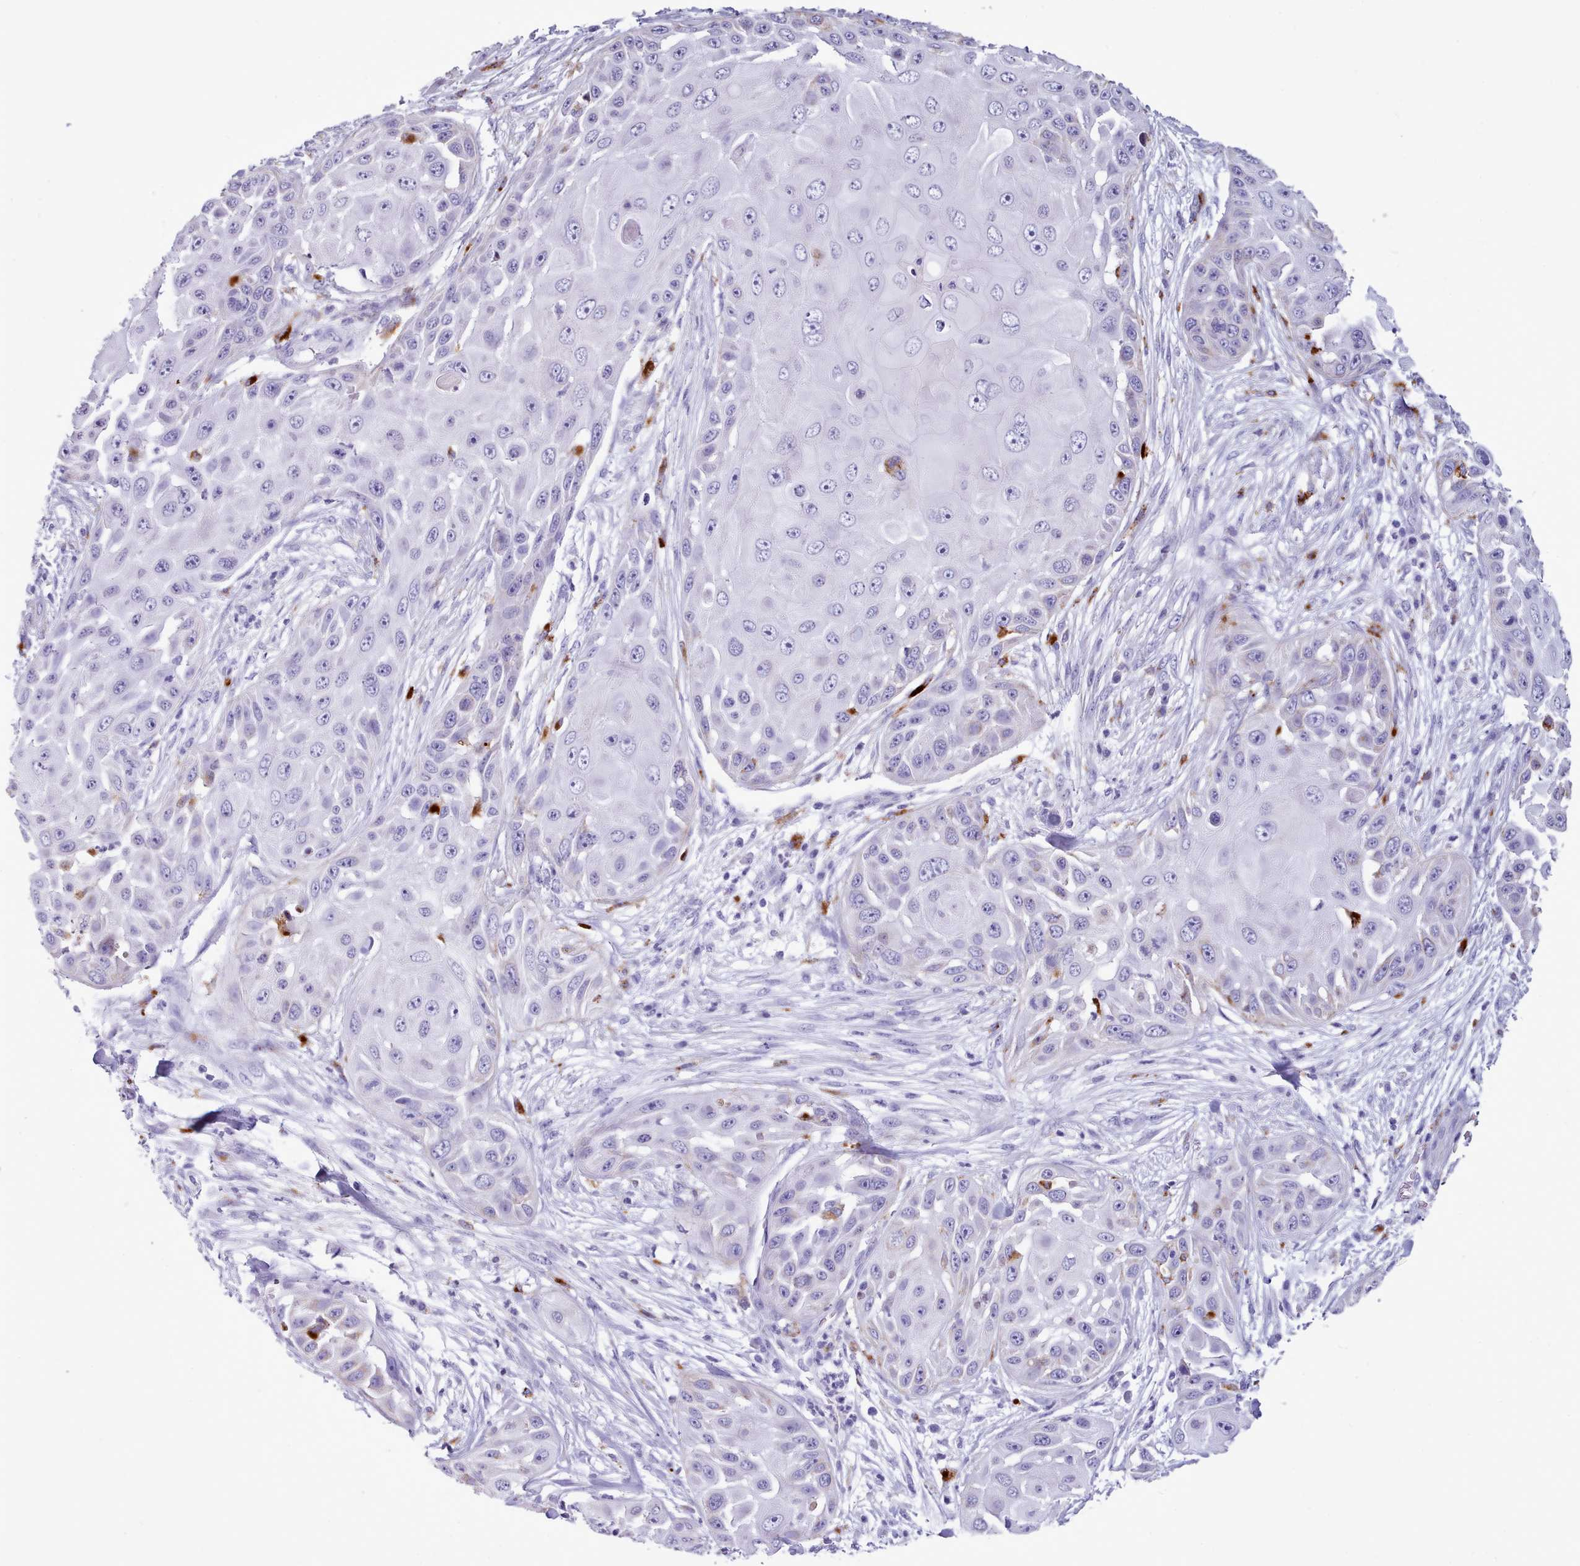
{"staining": {"intensity": "negative", "quantity": "none", "location": "none"}, "tissue": "skin cancer", "cell_type": "Tumor cells", "image_type": "cancer", "snomed": [{"axis": "morphology", "description": "Squamous cell carcinoma, NOS"}, {"axis": "topography", "description": "Skin"}], "caption": "DAB immunohistochemical staining of skin cancer (squamous cell carcinoma) shows no significant positivity in tumor cells.", "gene": "GAA", "patient": {"sex": "female", "age": 44}}